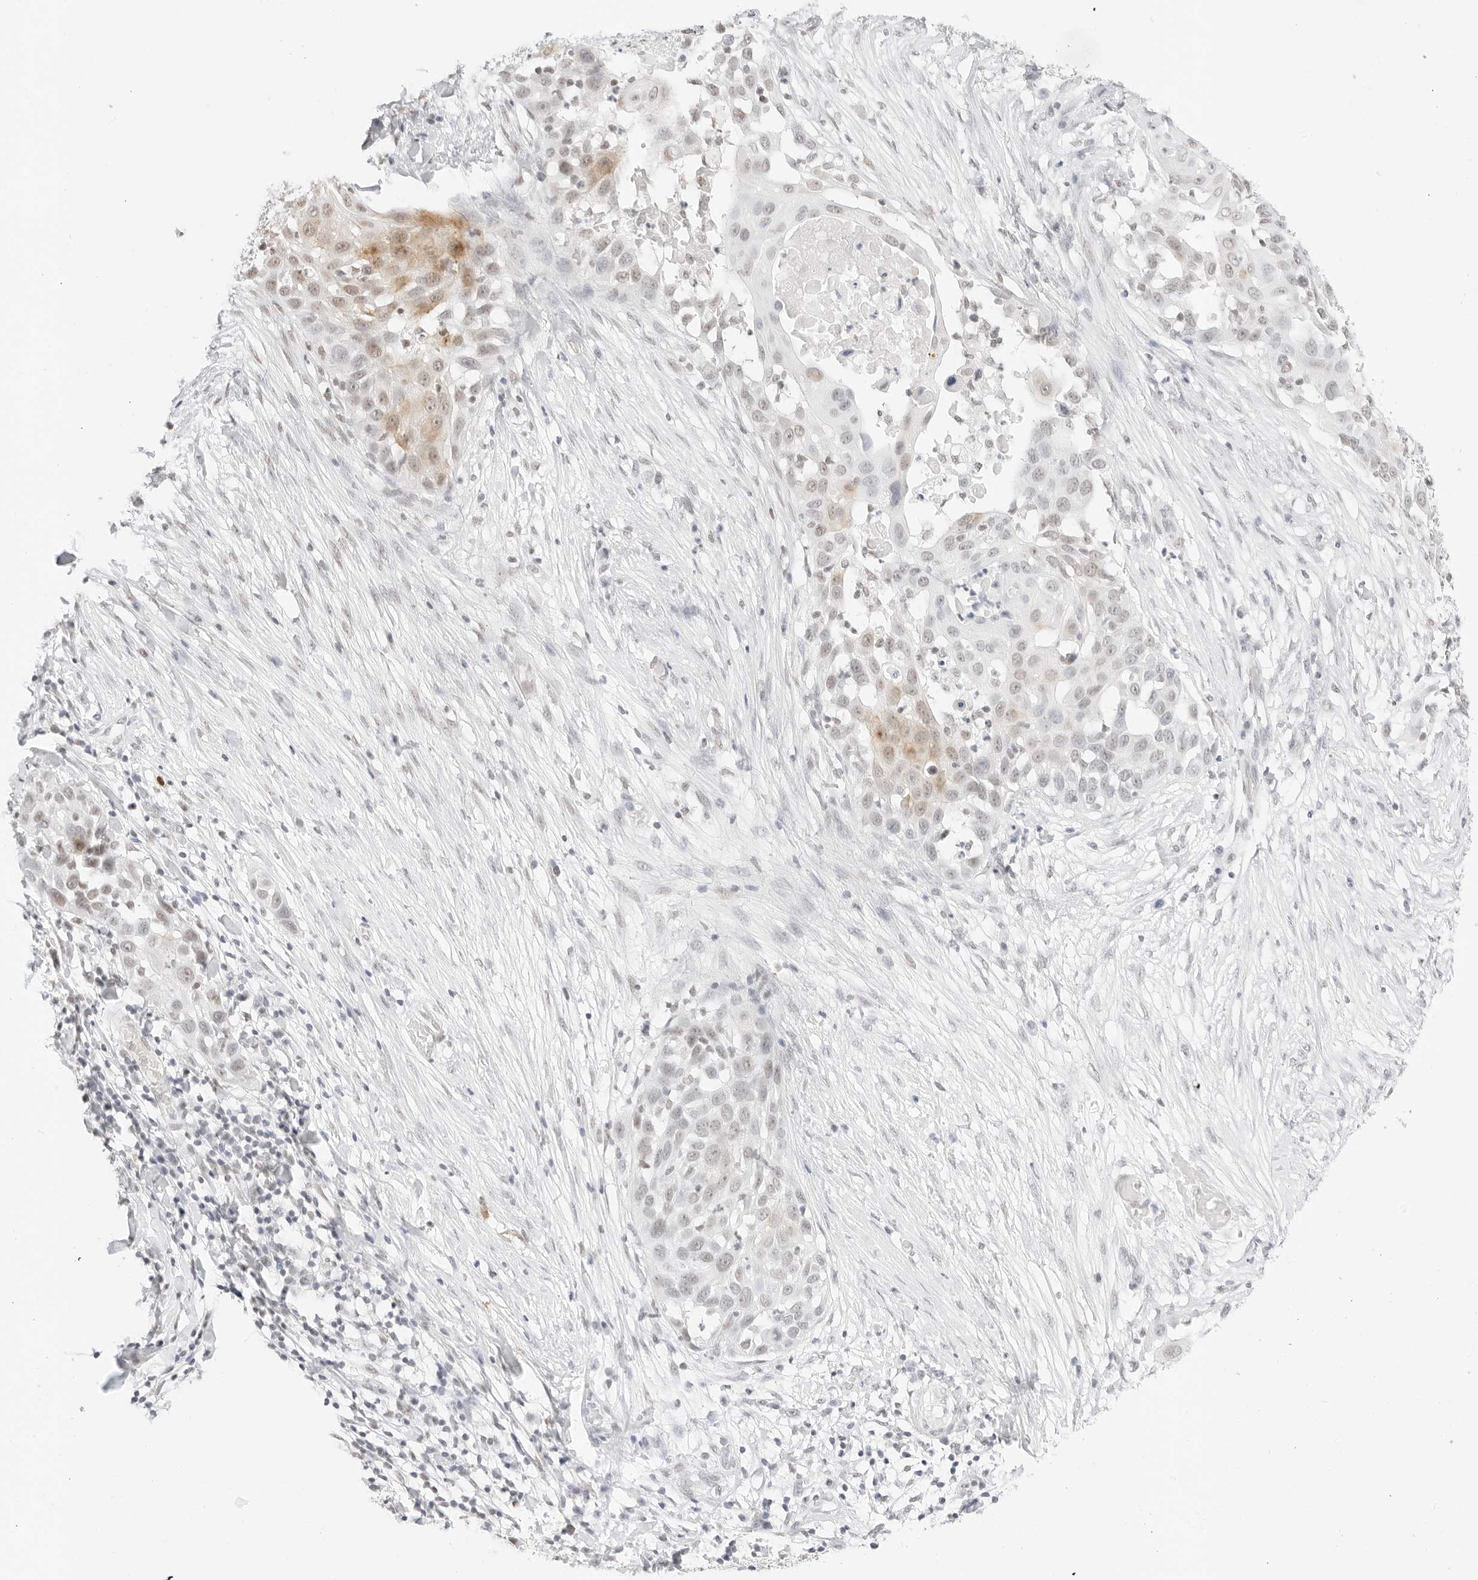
{"staining": {"intensity": "negative", "quantity": "none", "location": "none"}, "tissue": "skin cancer", "cell_type": "Tumor cells", "image_type": "cancer", "snomed": [{"axis": "morphology", "description": "Squamous cell carcinoma, NOS"}, {"axis": "topography", "description": "Skin"}], "caption": "Tumor cells show no significant positivity in squamous cell carcinoma (skin). Nuclei are stained in blue.", "gene": "FBLN5", "patient": {"sex": "female", "age": 44}}